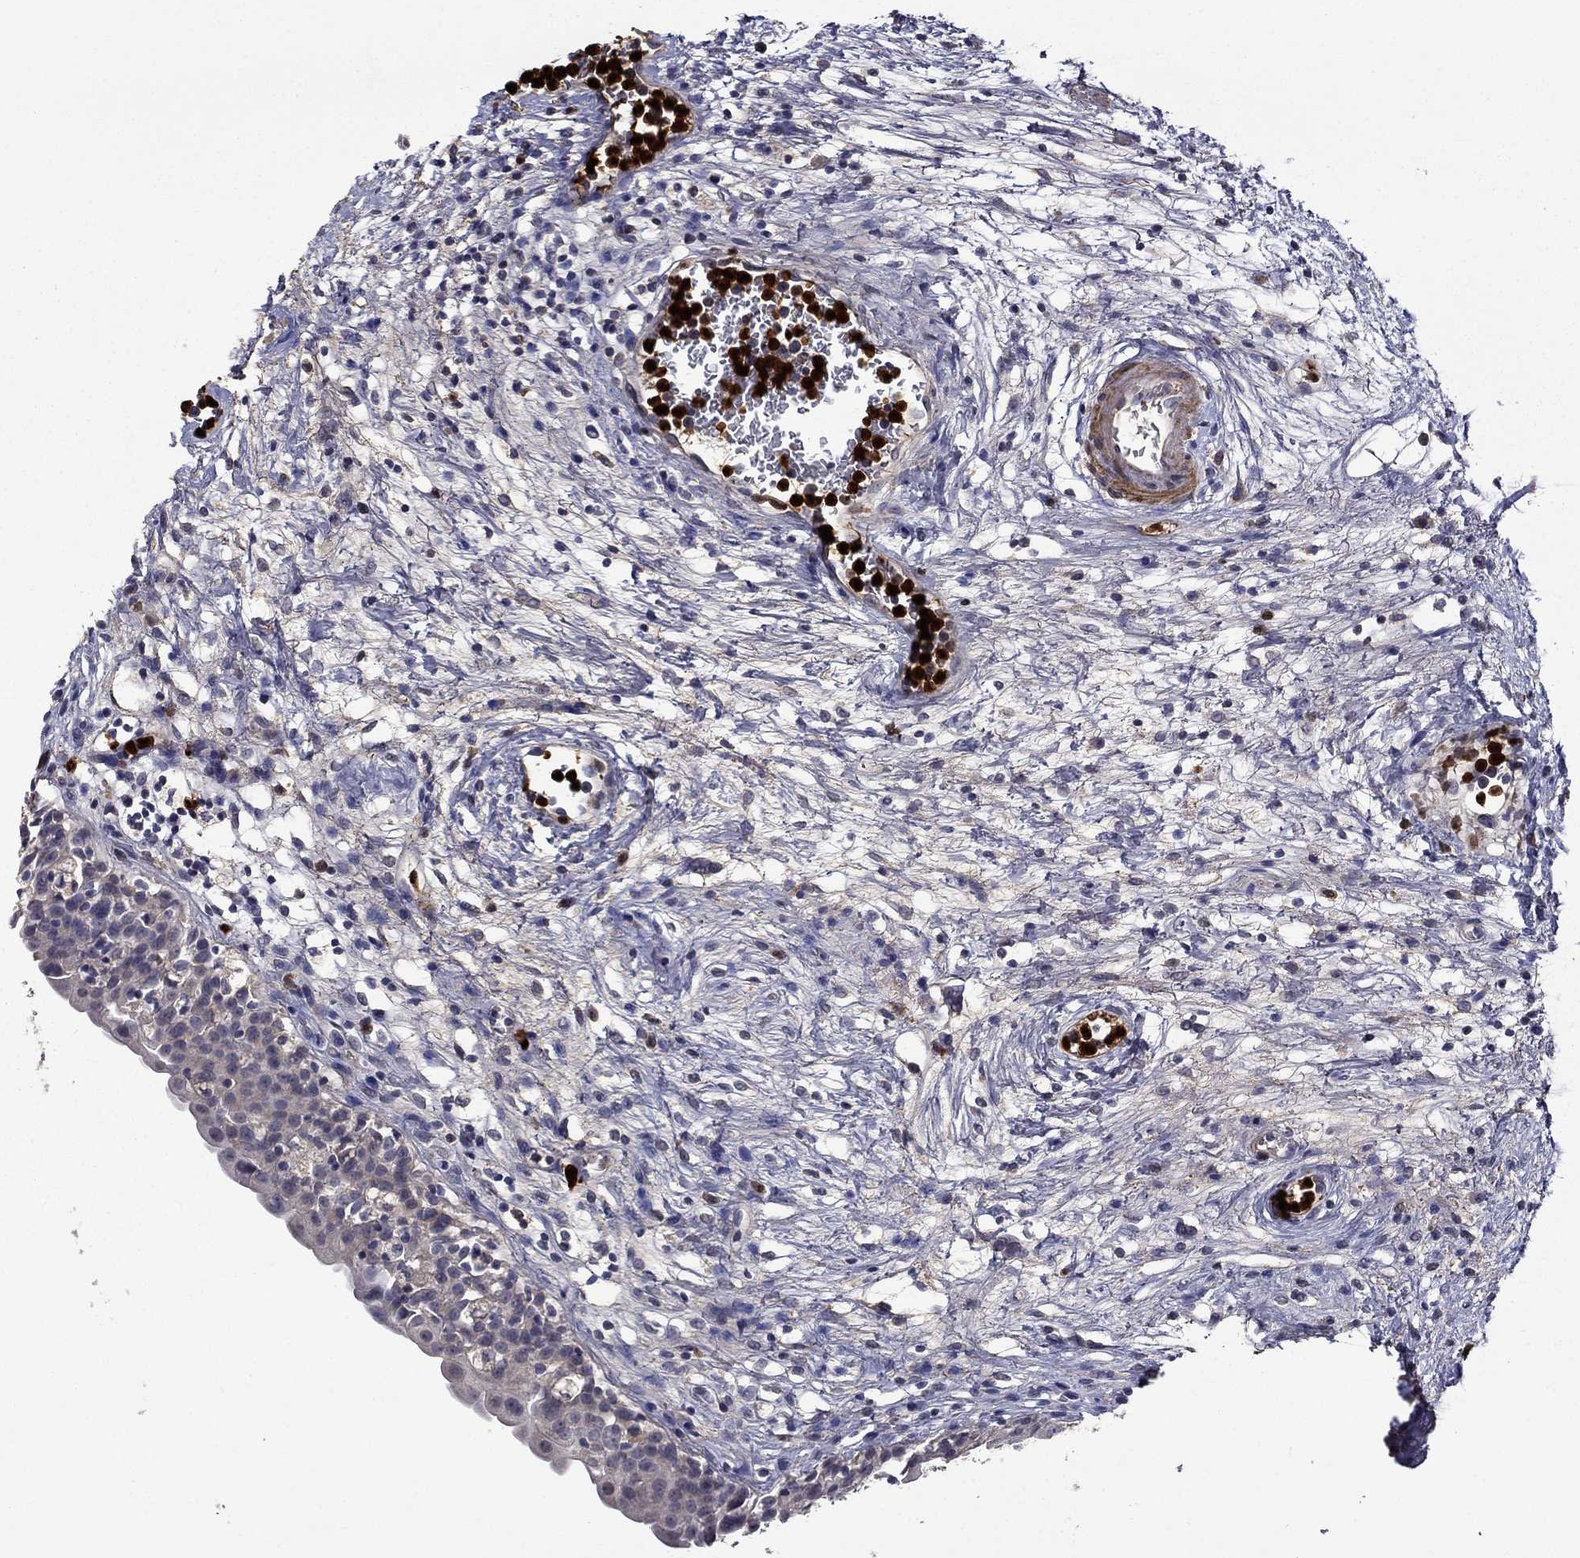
{"staining": {"intensity": "negative", "quantity": "none", "location": "none"}, "tissue": "urinary bladder", "cell_type": "Urothelial cells", "image_type": "normal", "snomed": [{"axis": "morphology", "description": "Normal tissue, NOS"}, {"axis": "topography", "description": "Urinary bladder"}], "caption": "This is an immunohistochemistry micrograph of normal urinary bladder. There is no staining in urothelial cells.", "gene": "SATB1", "patient": {"sex": "male", "age": 76}}